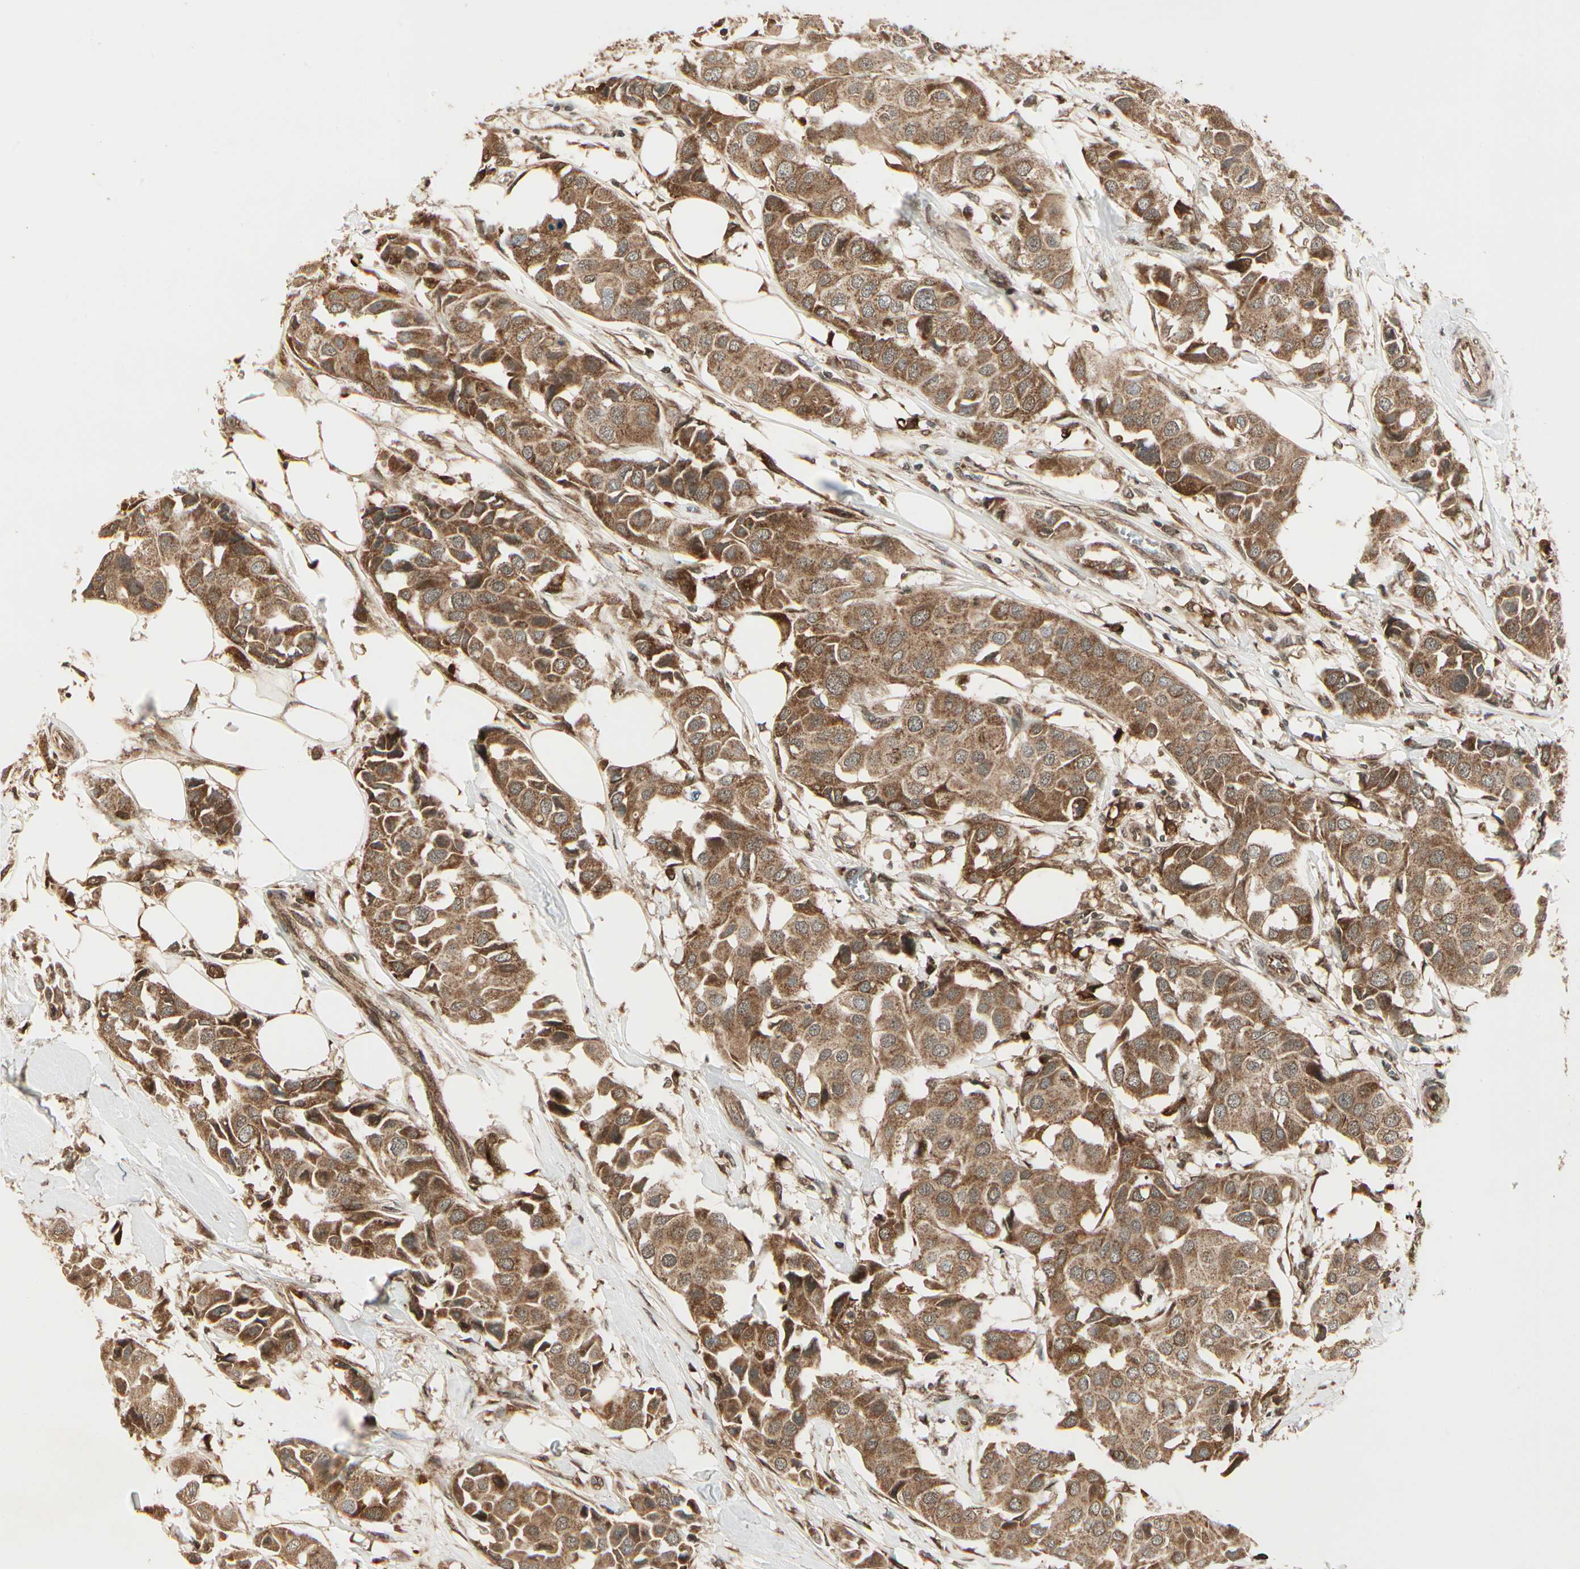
{"staining": {"intensity": "moderate", "quantity": ">75%", "location": "cytoplasmic/membranous"}, "tissue": "breast cancer", "cell_type": "Tumor cells", "image_type": "cancer", "snomed": [{"axis": "morphology", "description": "Duct carcinoma"}, {"axis": "topography", "description": "Breast"}], "caption": "Brown immunohistochemical staining in human breast infiltrating ductal carcinoma shows moderate cytoplasmic/membranous staining in about >75% of tumor cells. The staining was performed using DAB (3,3'-diaminobenzidine), with brown indicating positive protein expression. Nuclei are stained blue with hematoxylin.", "gene": "GLUL", "patient": {"sex": "female", "age": 80}}